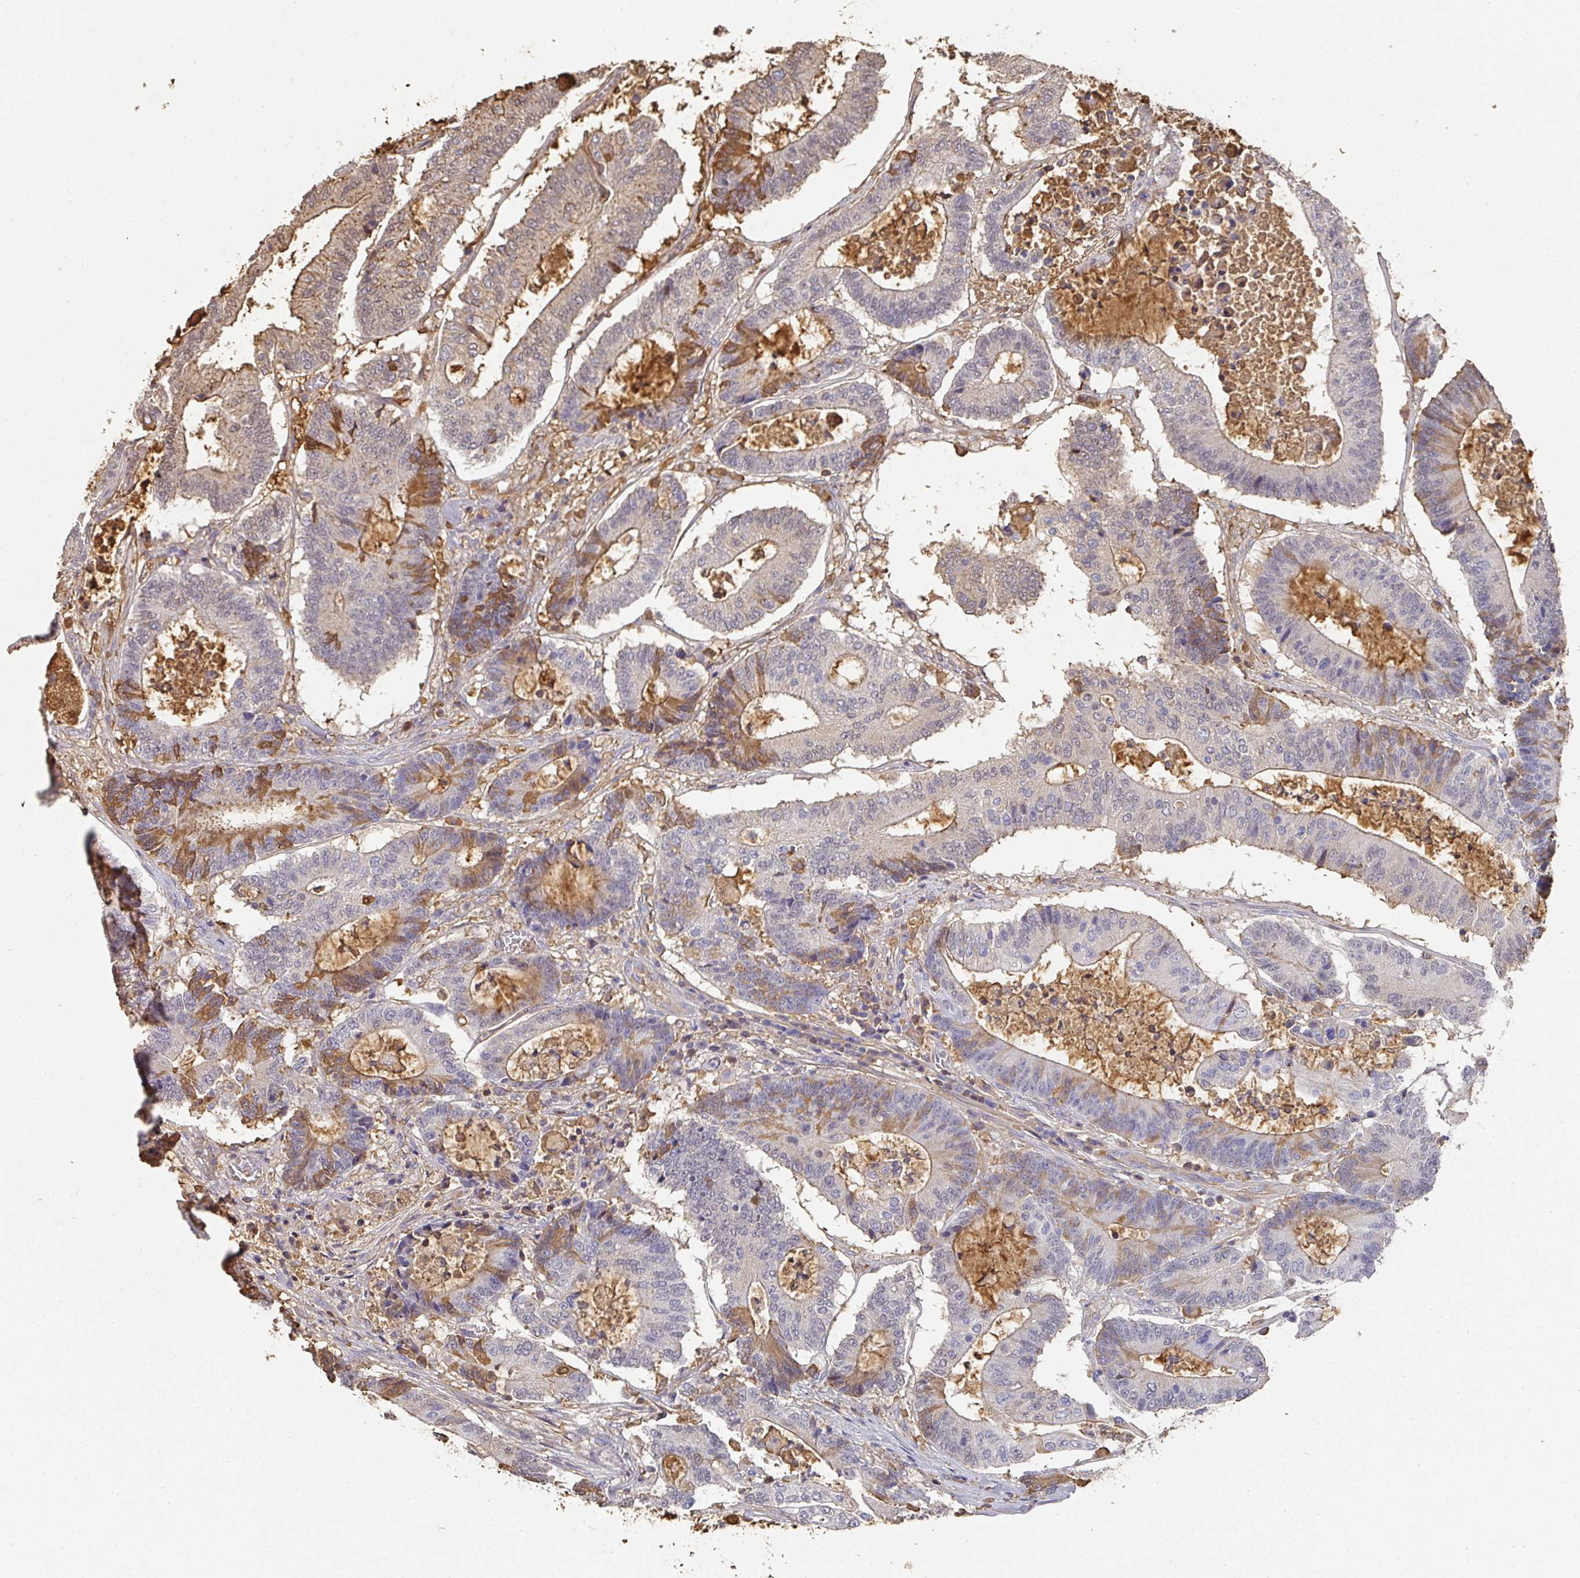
{"staining": {"intensity": "moderate", "quantity": "<25%", "location": "cytoplasmic/membranous"}, "tissue": "colorectal cancer", "cell_type": "Tumor cells", "image_type": "cancer", "snomed": [{"axis": "morphology", "description": "Adenocarcinoma, NOS"}, {"axis": "topography", "description": "Colon"}], "caption": "Brown immunohistochemical staining in colorectal cancer shows moderate cytoplasmic/membranous staining in about <25% of tumor cells. (DAB = brown stain, brightfield microscopy at high magnification).", "gene": "ALB", "patient": {"sex": "female", "age": 84}}